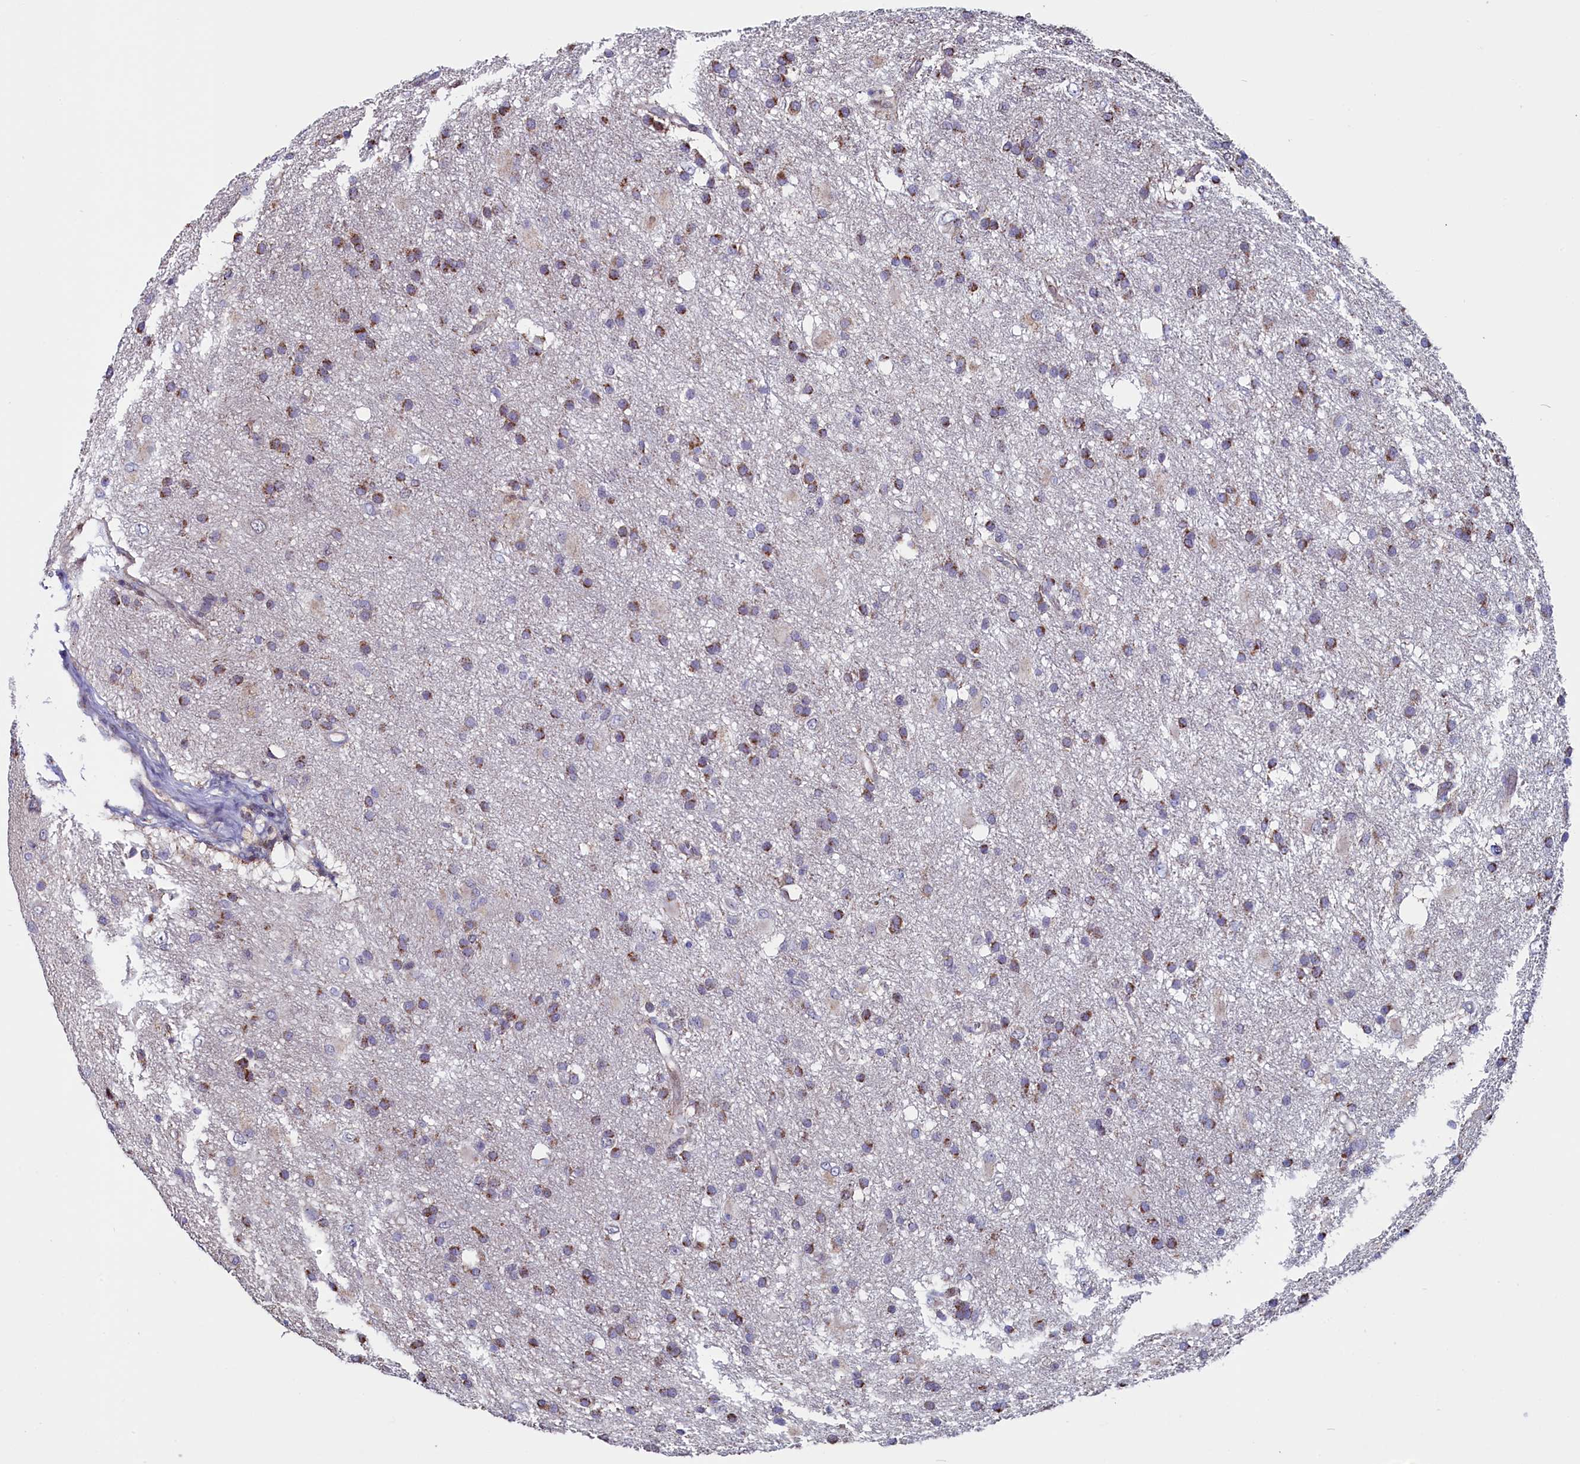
{"staining": {"intensity": "moderate", "quantity": ">75%", "location": "cytoplasmic/membranous"}, "tissue": "glioma", "cell_type": "Tumor cells", "image_type": "cancer", "snomed": [{"axis": "morphology", "description": "Glioma, malignant, High grade"}, {"axis": "topography", "description": "Brain"}], "caption": "High-grade glioma (malignant) stained with DAB immunohistochemistry shows medium levels of moderate cytoplasmic/membranous staining in approximately >75% of tumor cells.", "gene": "CIAPIN1", "patient": {"sex": "male", "age": 77}}